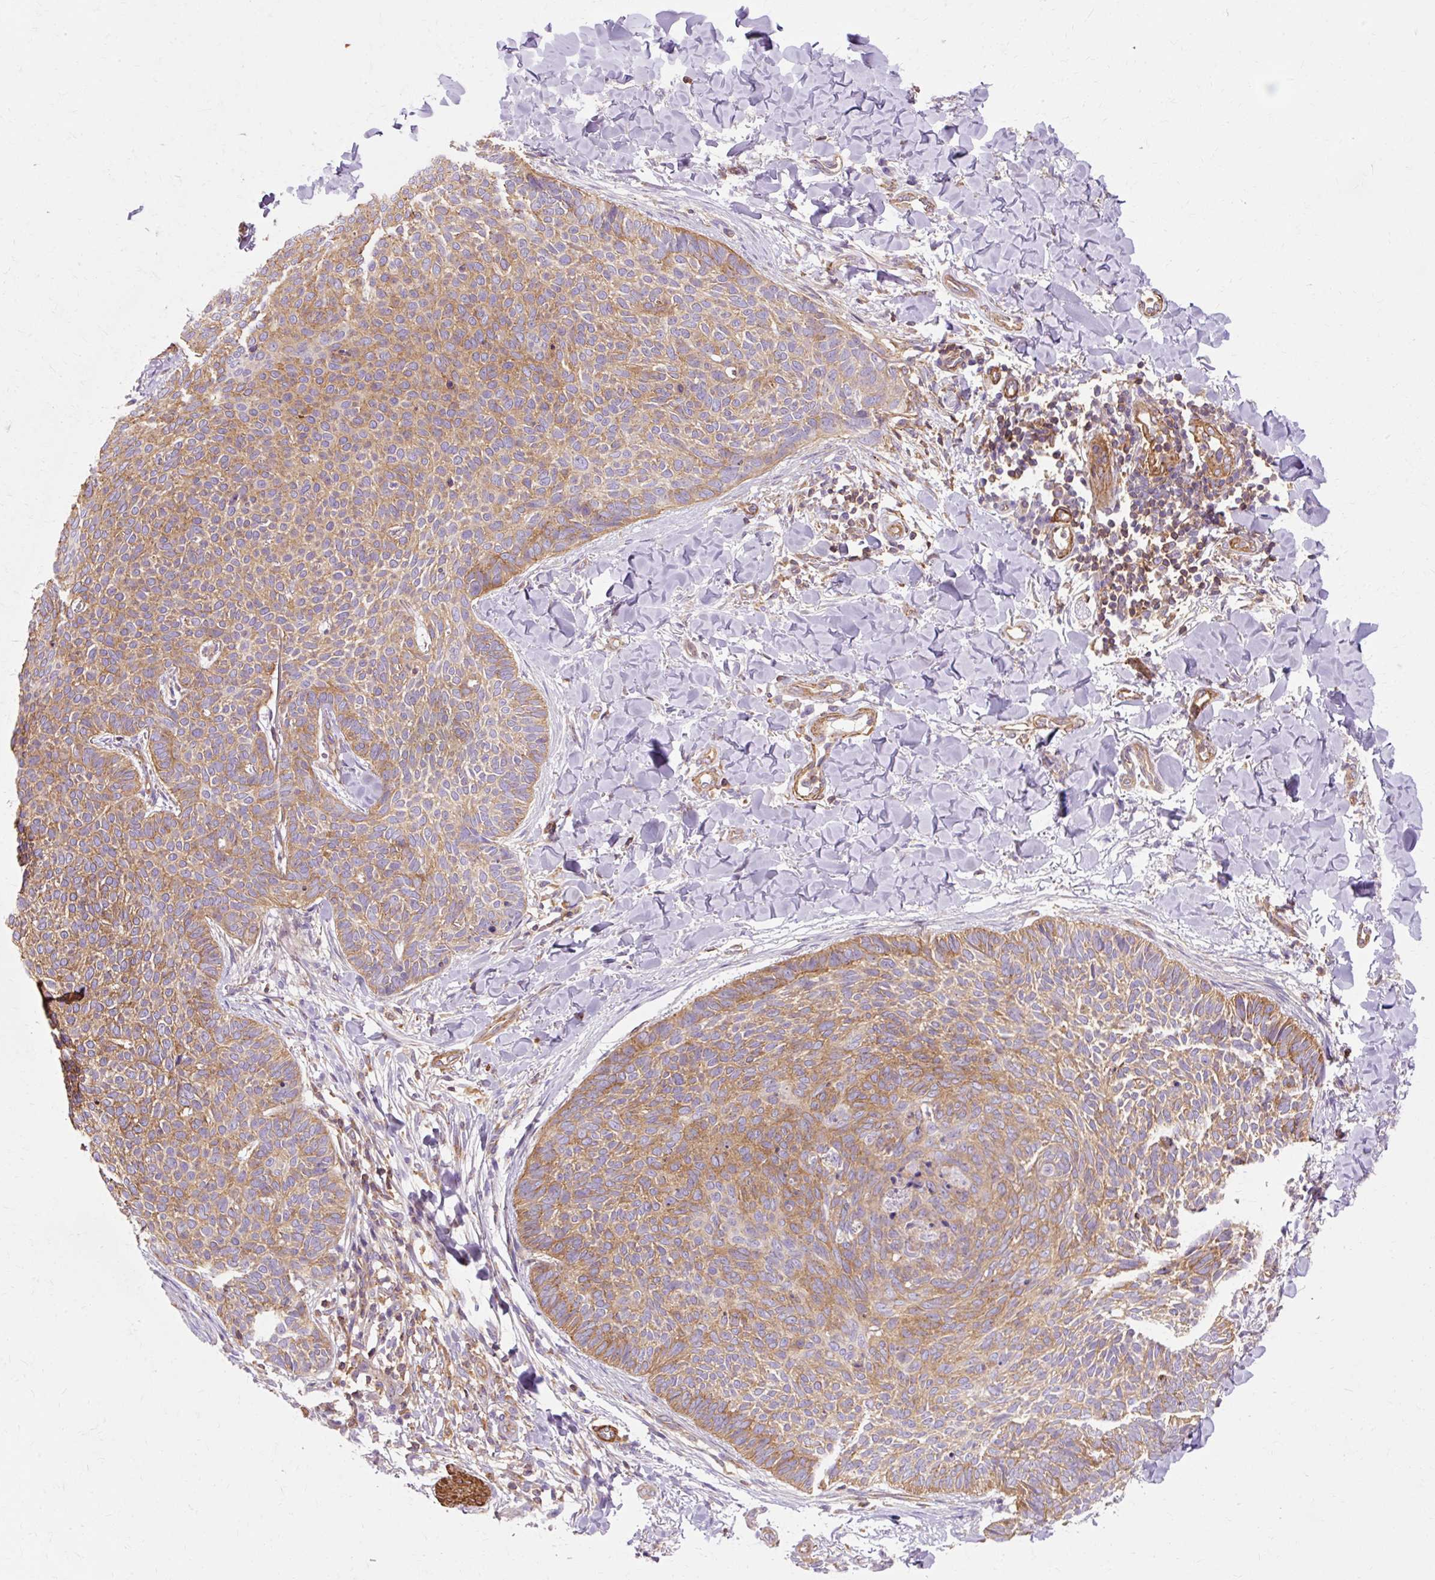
{"staining": {"intensity": "moderate", "quantity": ">75%", "location": "cytoplasmic/membranous"}, "tissue": "skin cancer", "cell_type": "Tumor cells", "image_type": "cancer", "snomed": [{"axis": "morphology", "description": "Normal tissue, NOS"}, {"axis": "morphology", "description": "Basal cell carcinoma"}, {"axis": "topography", "description": "Skin"}], "caption": "Immunohistochemistry (IHC) (DAB) staining of human skin cancer (basal cell carcinoma) shows moderate cytoplasmic/membranous protein staining in approximately >75% of tumor cells.", "gene": "TBC1D2B", "patient": {"sex": "male", "age": 50}}